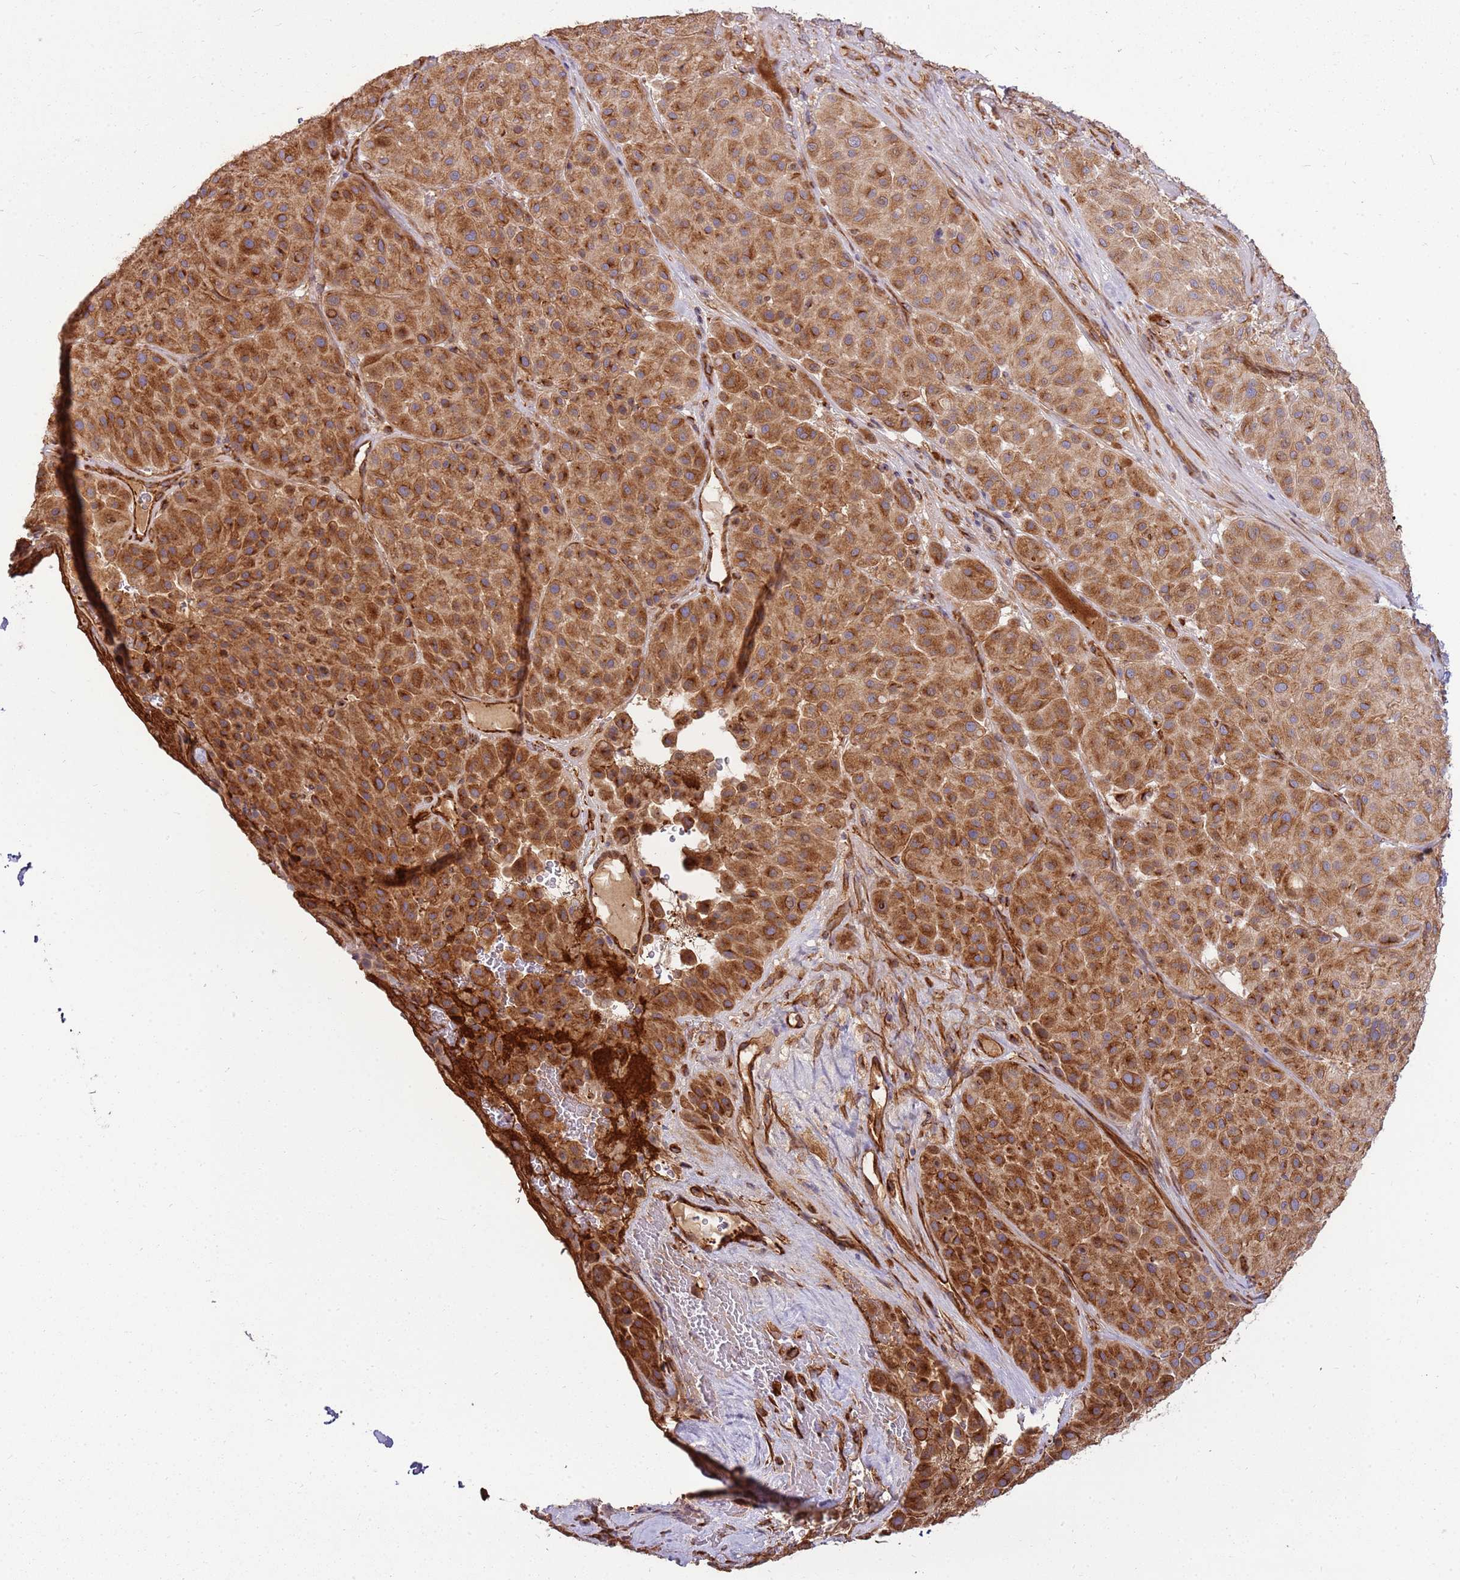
{"staining": {"intensity": "strong", "quantity": "25%-75%", "location": "cytoplasmic/membranous"}, "tissue": "melanoma", "cell_type": "Tumor cells", "image_type": "cancer", "snomed": [{"axis": "morphology", "description": "Malignant melanoma, Metastatic site"}, {"axis": "topography", "description": "Smooth muscle"}], "caption": "Immunohistochemistry (IHC) of human malignant melanoma (metastatic site) reveals high levels of strong cytoplasmic/membranous expression in approximately 25%-75% of tumor cells.", "gene": "EMC1", "patient": {"sex": "male", "age": 41}}